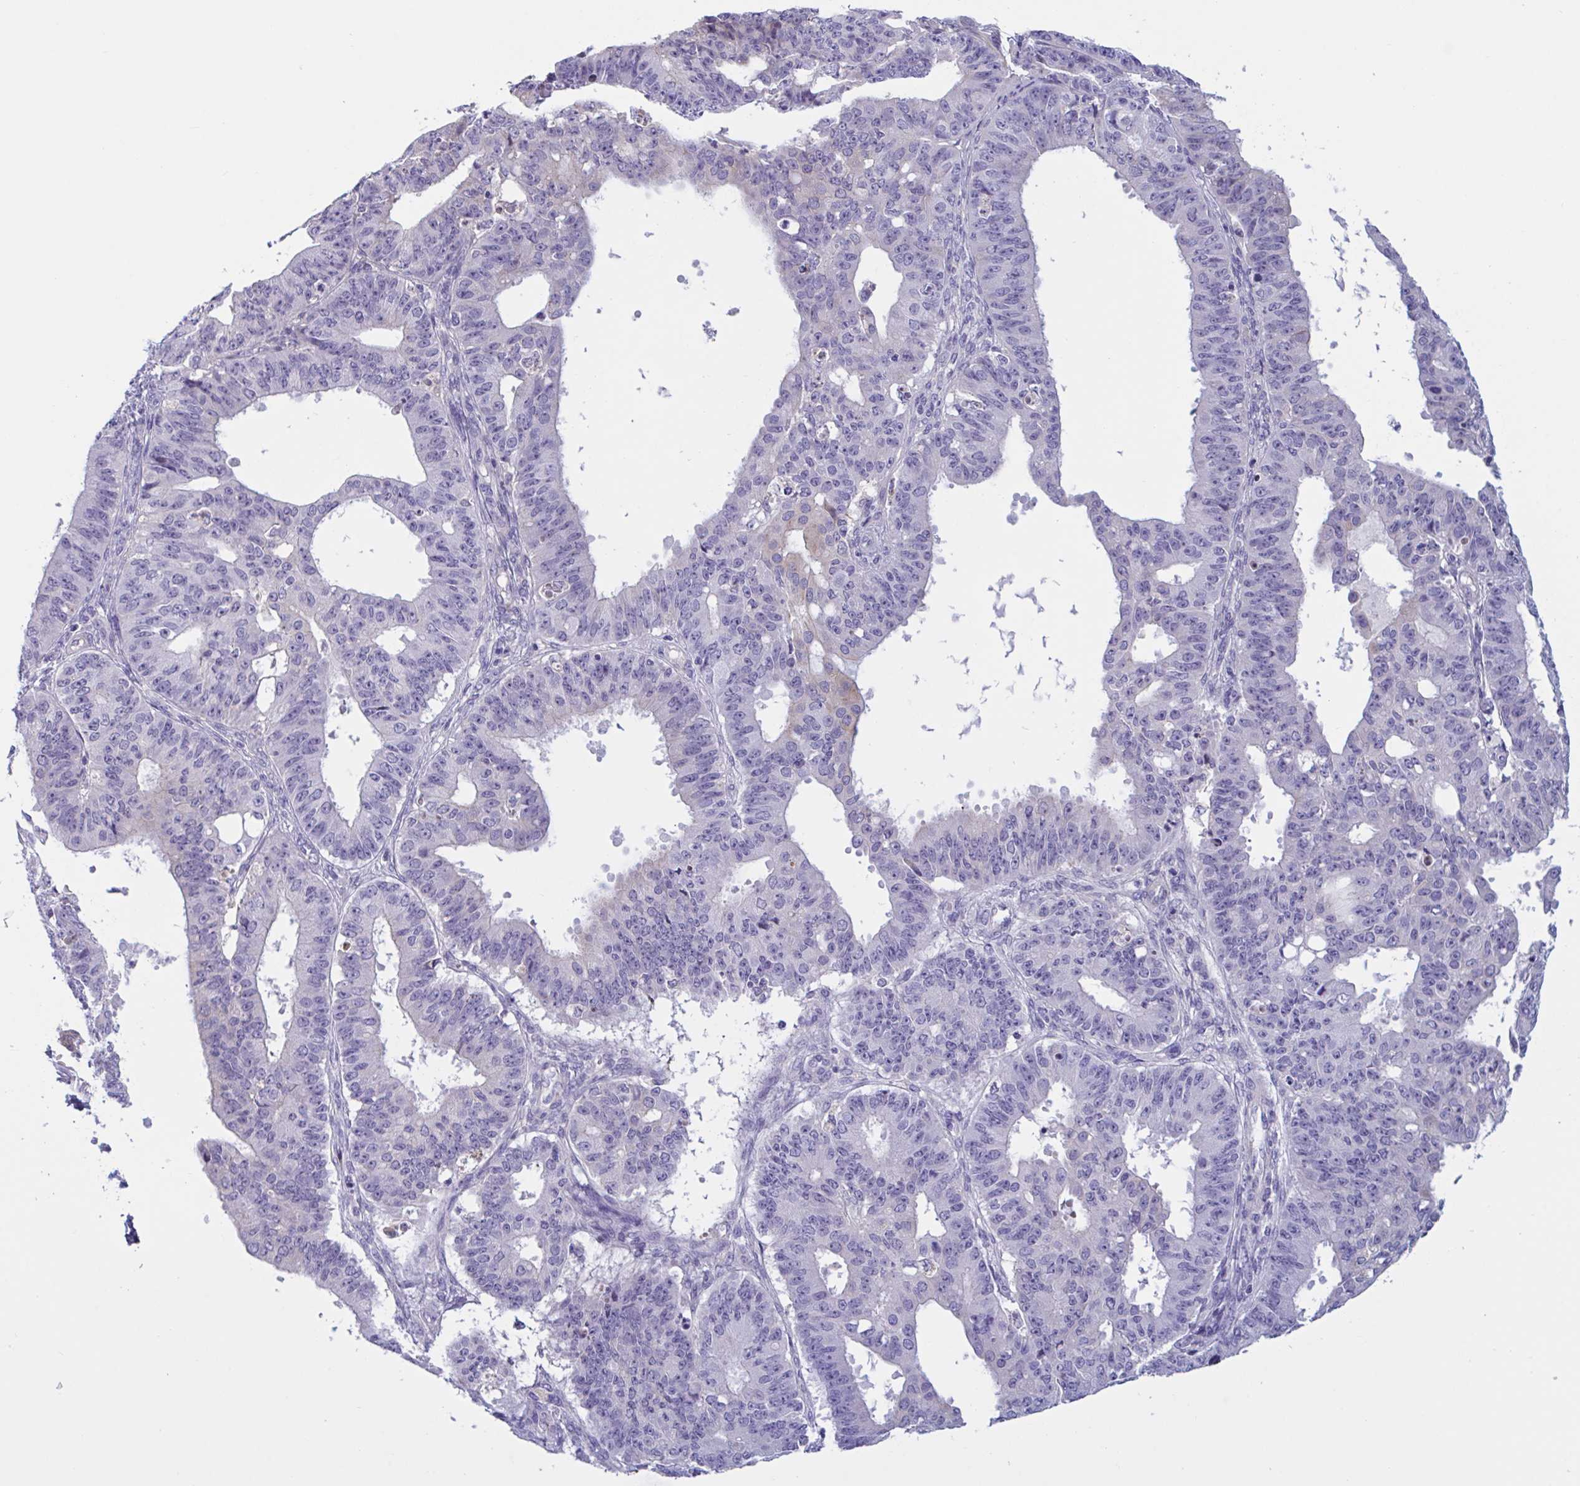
{"staining": {"intensity": "negative", "quantity": "none", "location": "none"}, "tissue": "ovarian cancer", "cell_type": "Tumor cells", "image_type": "cancer", "snomed": [{"axis": "morphology", "description": "Carcinoma, endometroid"}, {"axis": "topography", "description": "Appendix"}, {"axis": "topography", "description": "Ovary"}], "caption": "The histopathology image exhibits no significant expression in tumor cells of endometroid carcinoma (ovarian).", "gene": "MS4A14", "patient": {"sex": "female", "age": 42}}